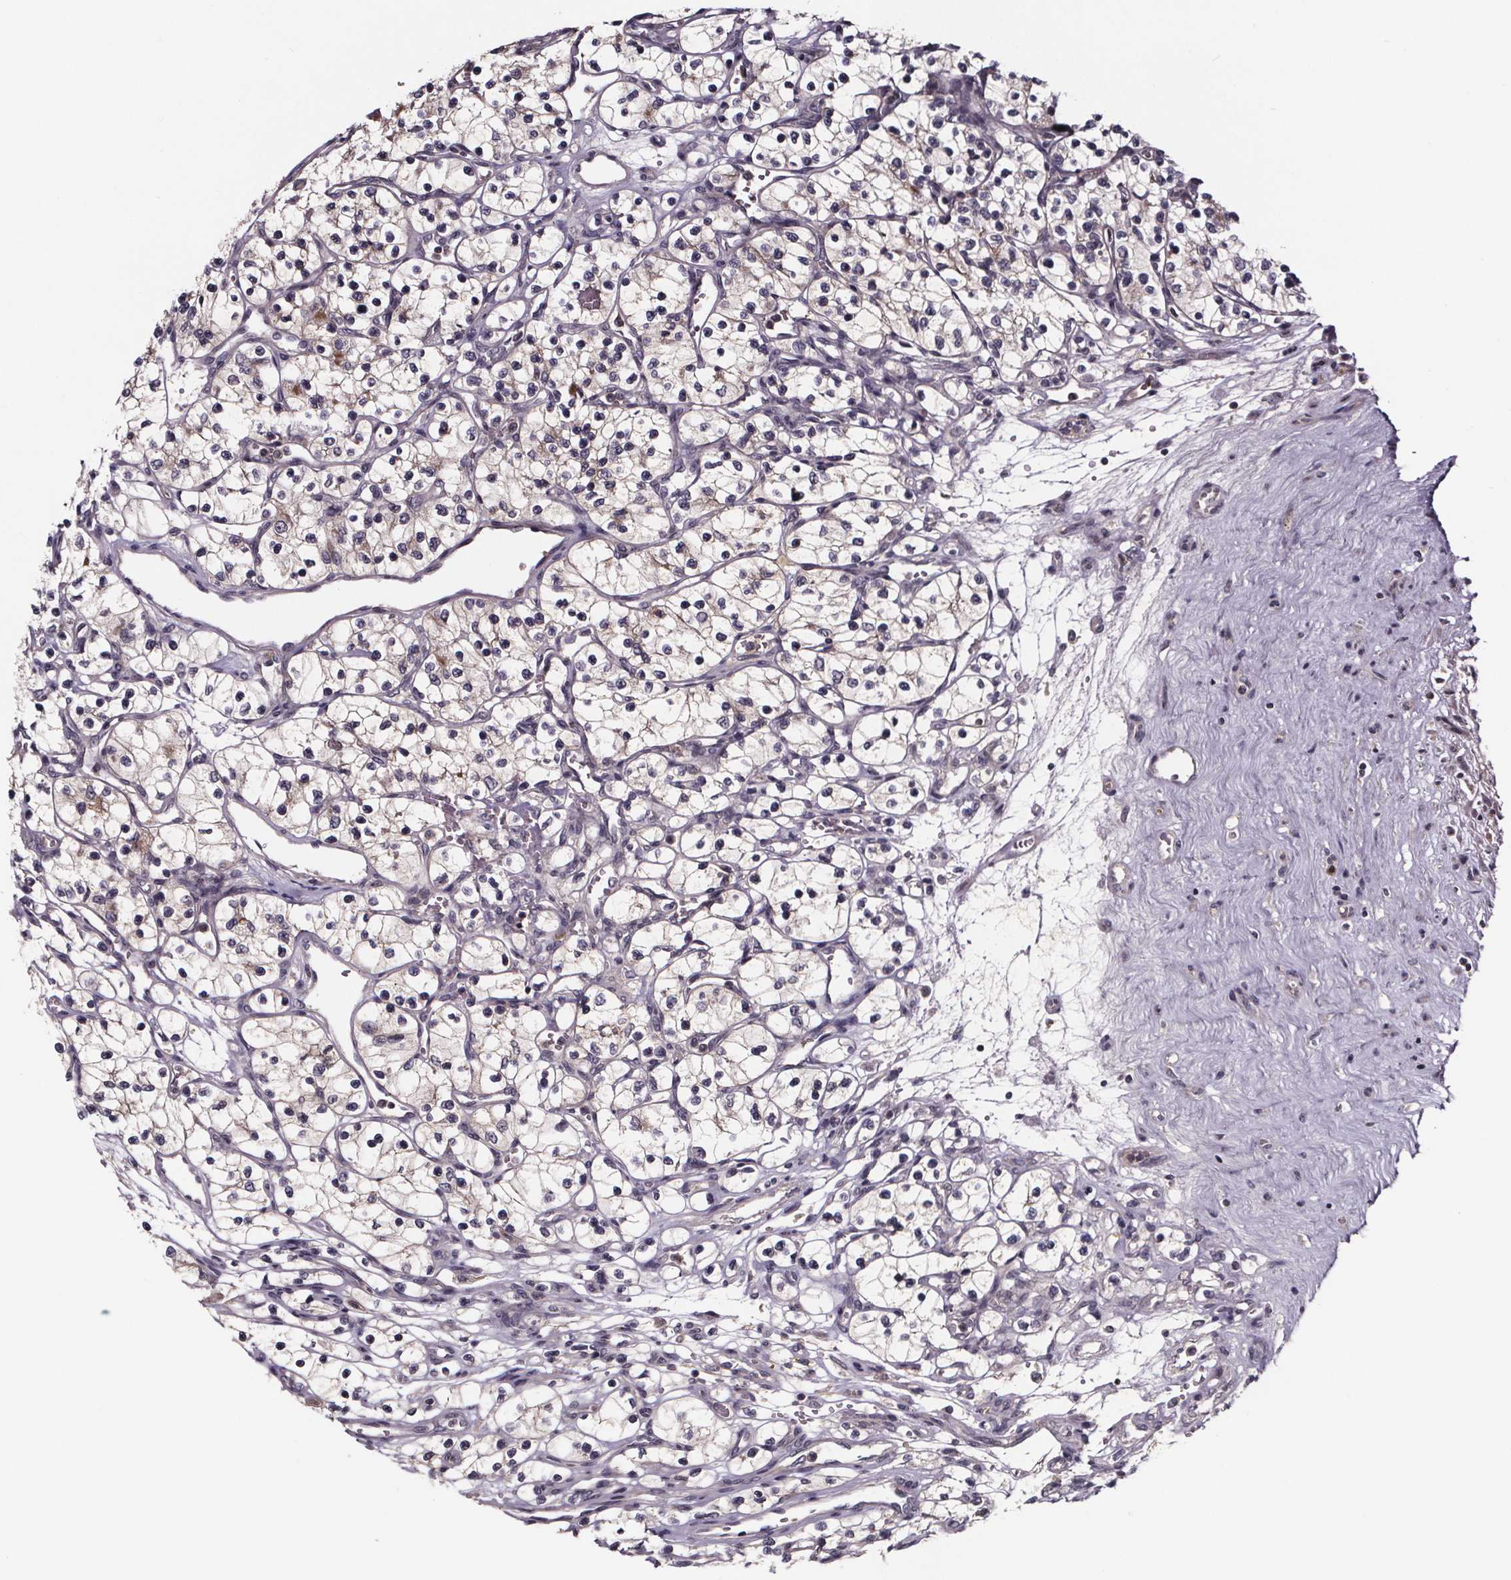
{"staining": {"intensity": "weak", "quantity": "<25%", "location": "cytoplasmic/membranous"}, "tissue": "renal cancer", "cell_type": "Tumor cells", "image_type": "cancer", "snomed": [{"axis": "morphology", "description": "Adenocarcinoma, NOS"}, {"axis": "topography", "description": "Kidney"}], "caption": "High magnification brightfield microscopy of renal adenocarcinoma stained with DAB (3,3'-diaminobenzidine) (brown) and counterstained with hematoxylin (blue): tumor cells show no significant expression. (DAB IHC visualized using brightfield microscopy, high magnification).", "gene": "SMIM1", "patient": {"sex": "female", "age": 69}}